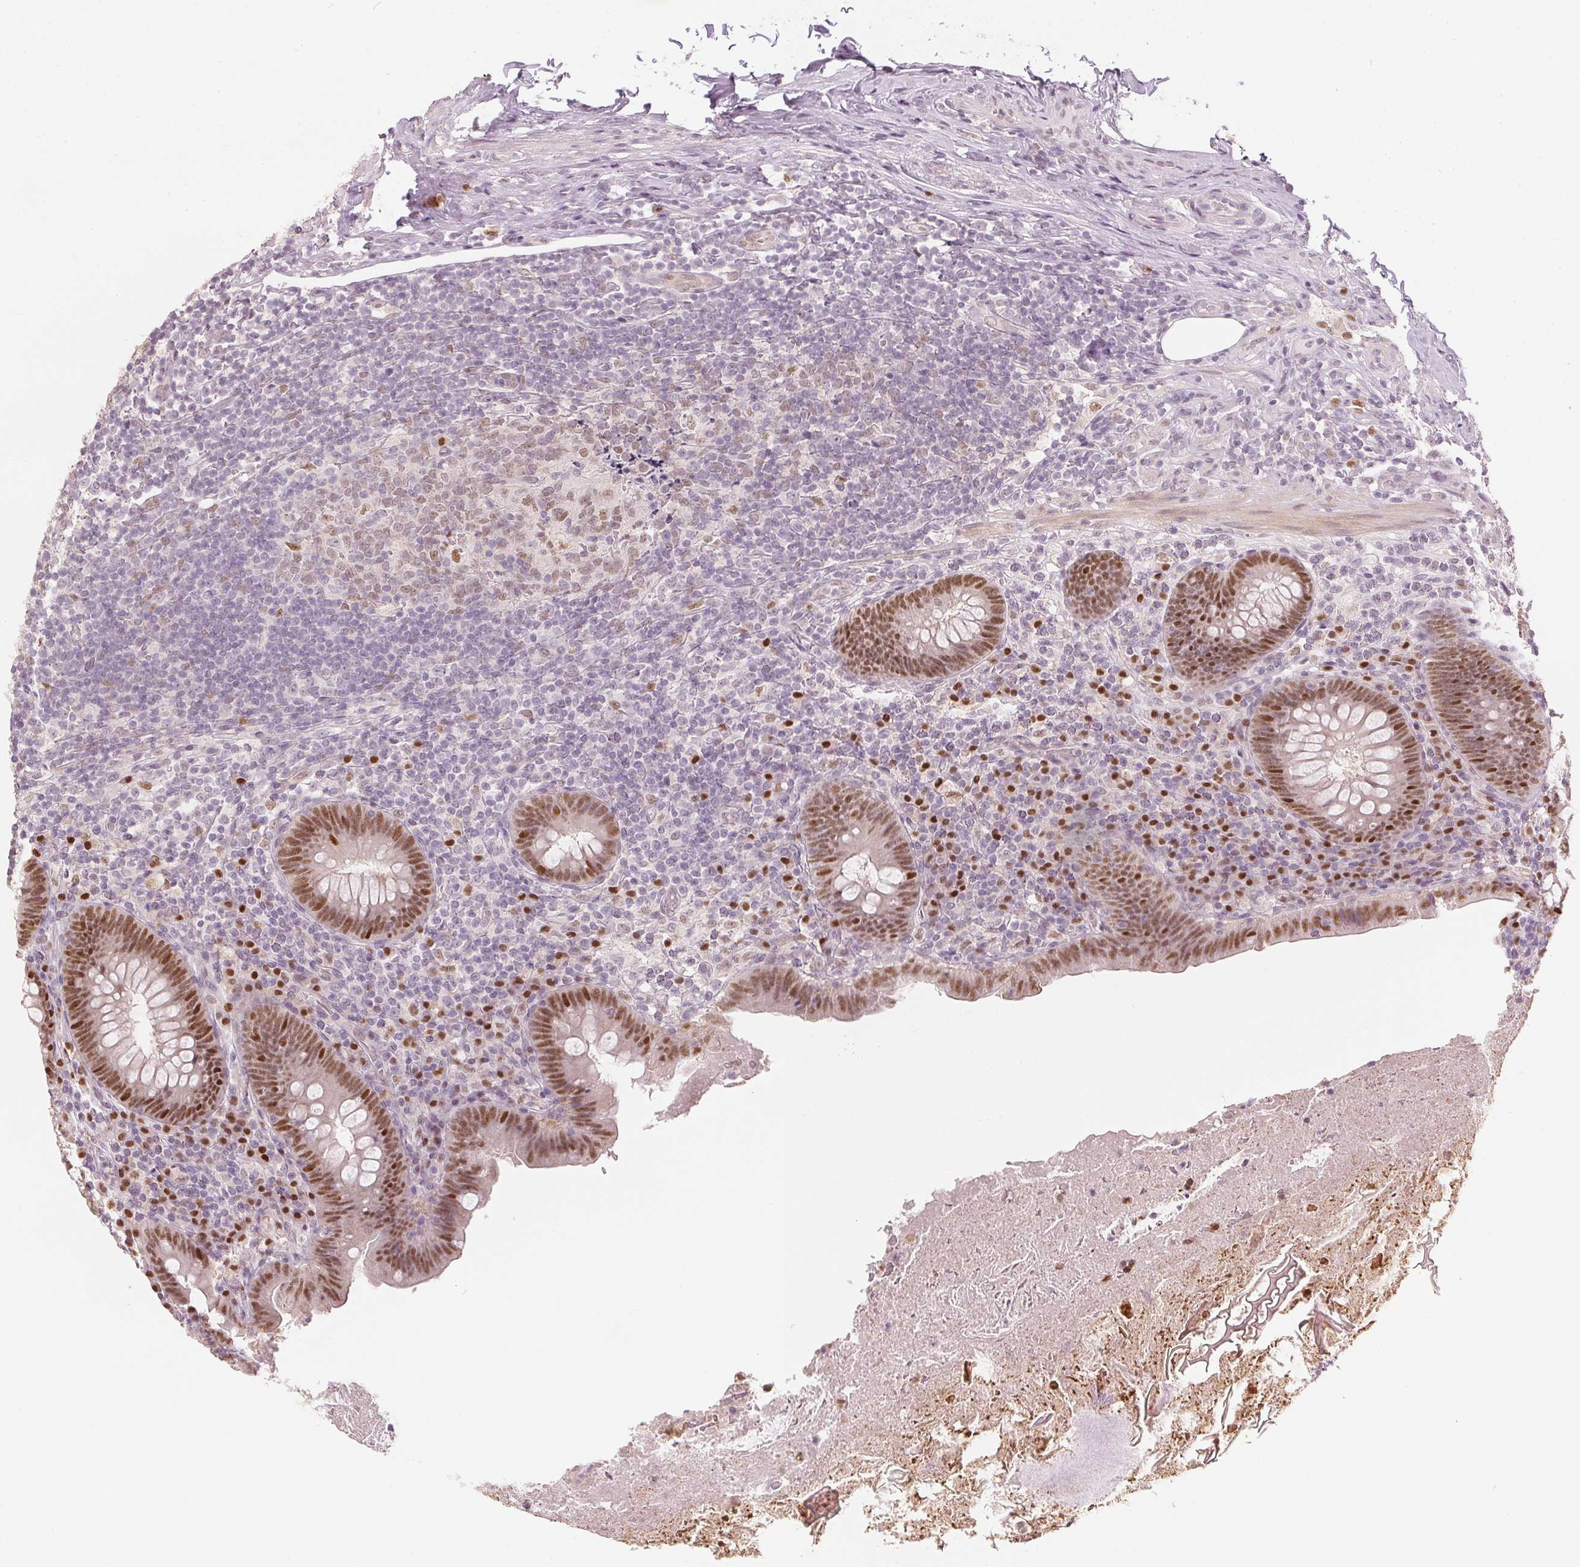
{"staining": {"intensity": "moderate", "quantity": ">75%", "location": "nuclear"}, "tissue": "appendix", "cell_type": "Glandular cells", "image_type": "normal", "snomed": [{"axis": "morphology", "description": "Normal tissue, NOS"}, {"axis": "topography", "description": "Appendix"}], "caption": "This histopathology image exhibits immunohistochemistry staining of unremarkable appendix, with medium moderate nuclear positivity in about >75% of glandular cells.", "gene": "ENSG00000267001", "patient": {"sex": "male", "age": 47}}